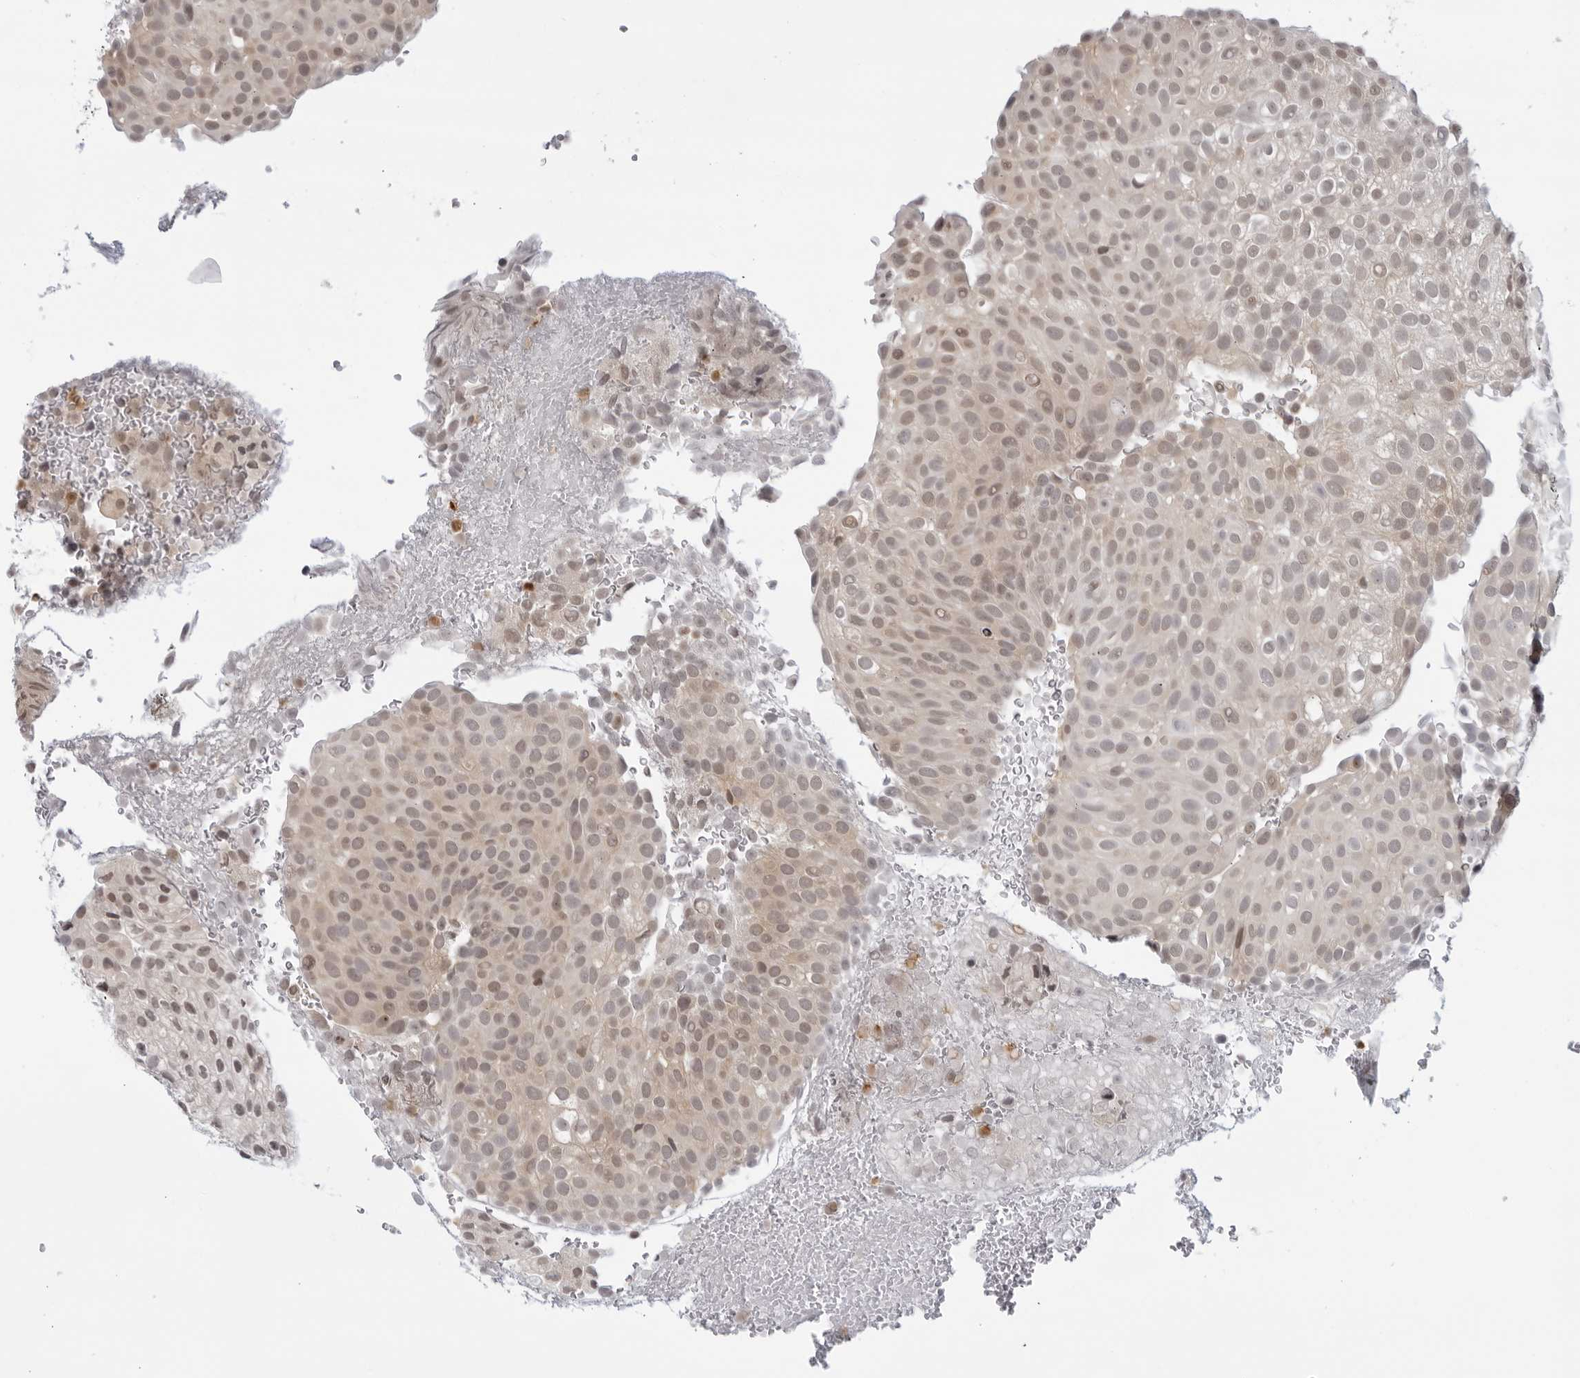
{"staining": {"intensity": "moderate", "quantity": "<25%", "location": "nuclear"}, "tissue": "urothelial cancer", "cell_type": "Tumor cells", "image_type": "cancer", "snomed": [{"axis": "morphology", "description": "Urothelial carcinoma, Low grade"}, {"axis": "topography", "description": "Urinary bladder"}], "caption": "Immunohistochemical staining of low-grade urothelial carcinoma reveals low levels of moderate nuclear protein expression in approximately <25% of tumor cells.", "gene": "CC2D1B", "patient": {"sex": "male", "age": 78}}